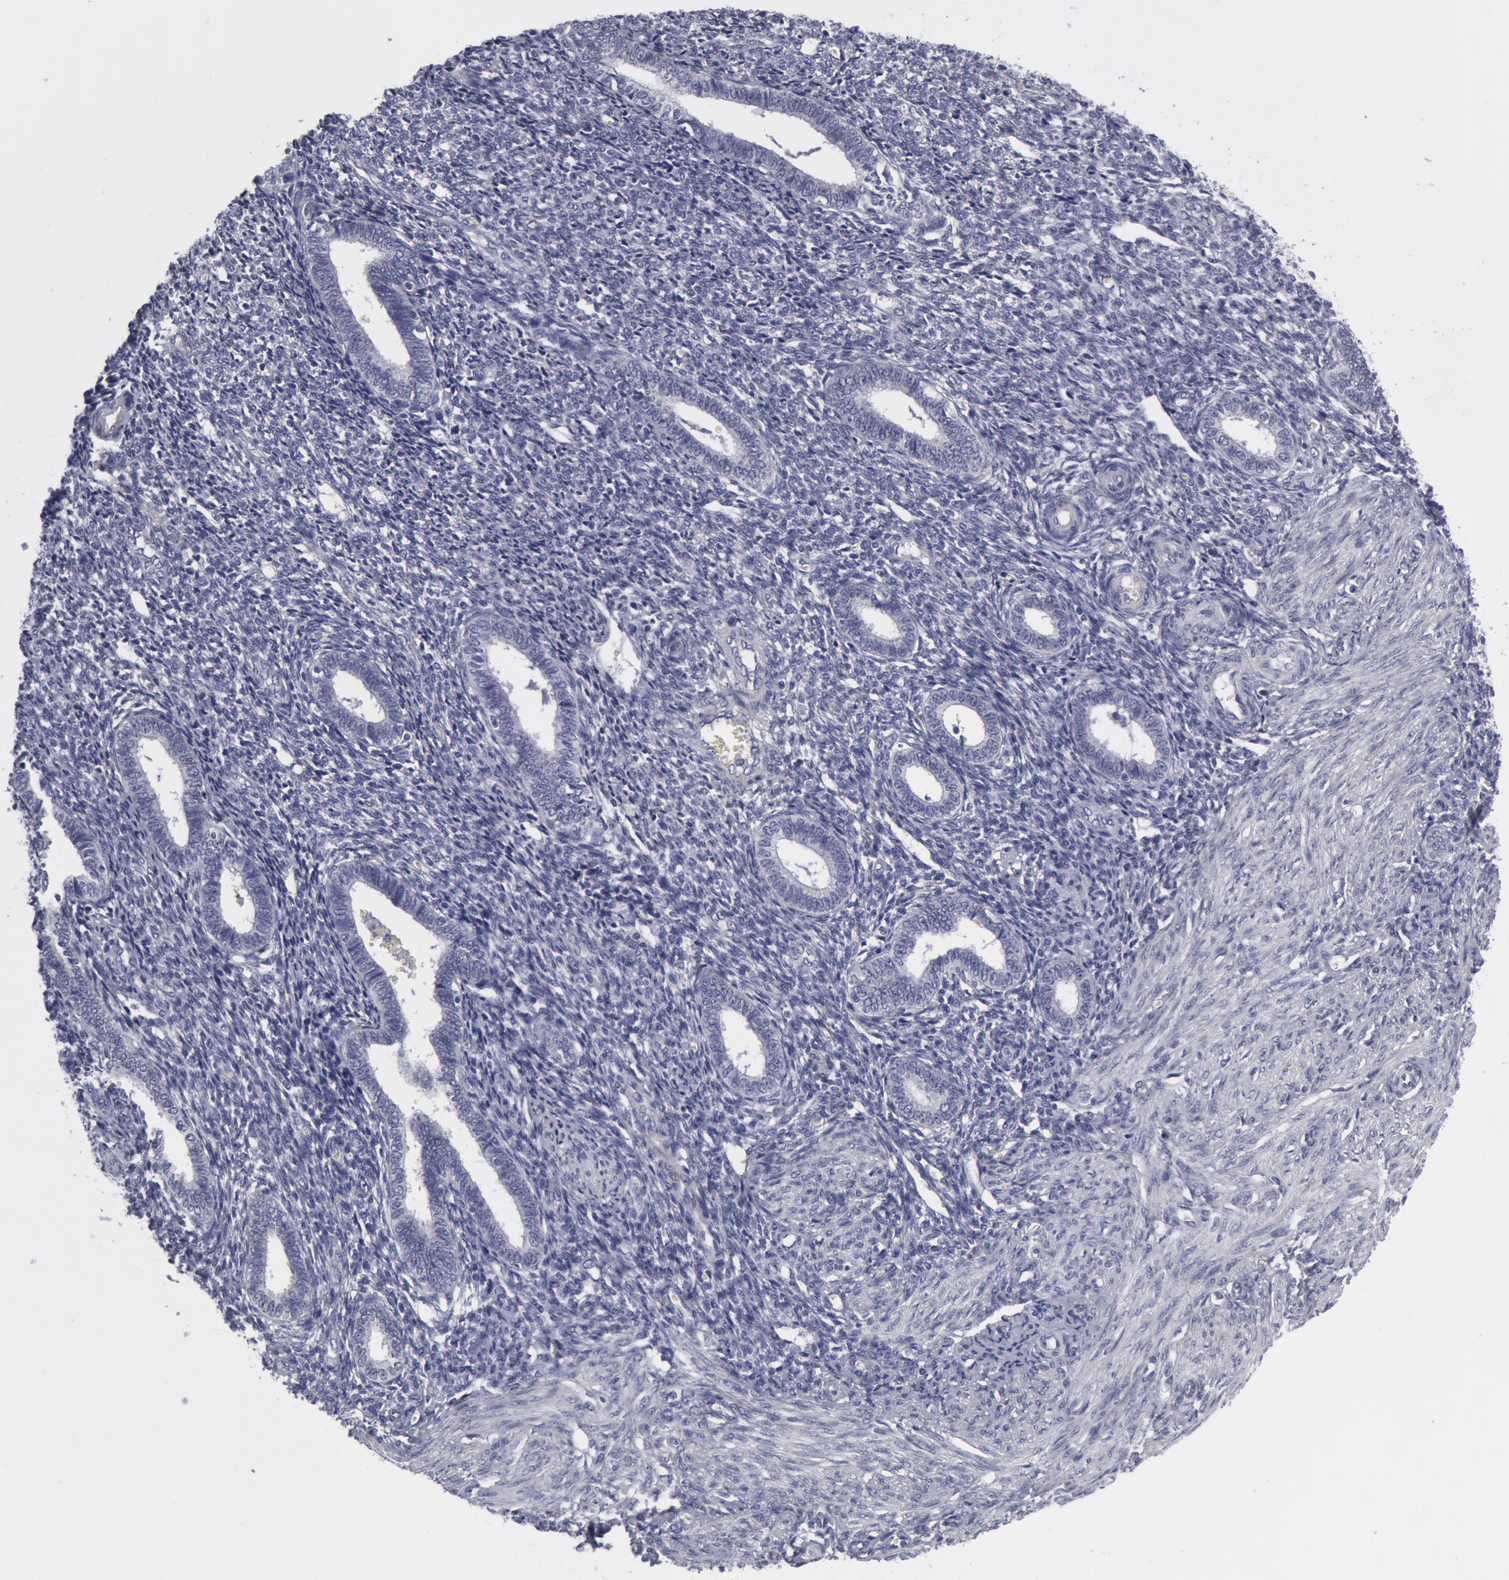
{"staining": {"intensity": "negative", "quantity": "none", "location": "none"}, "tissue": "endometrium", "cell_type": "Cells in endometrial stroma", "image_type": "normal", "snomed": [{"axis": "morphology", "description": "Normal tissue, NOS"}, {"axis": "topography", "description": "Endometrium"}], "caption": "Protein analysis of unremarkable endometrium reveals no significant expression in cells in endometrial stroma.", "gene": "SMC1B", "patient": {"sex": "female", "age": 27}}